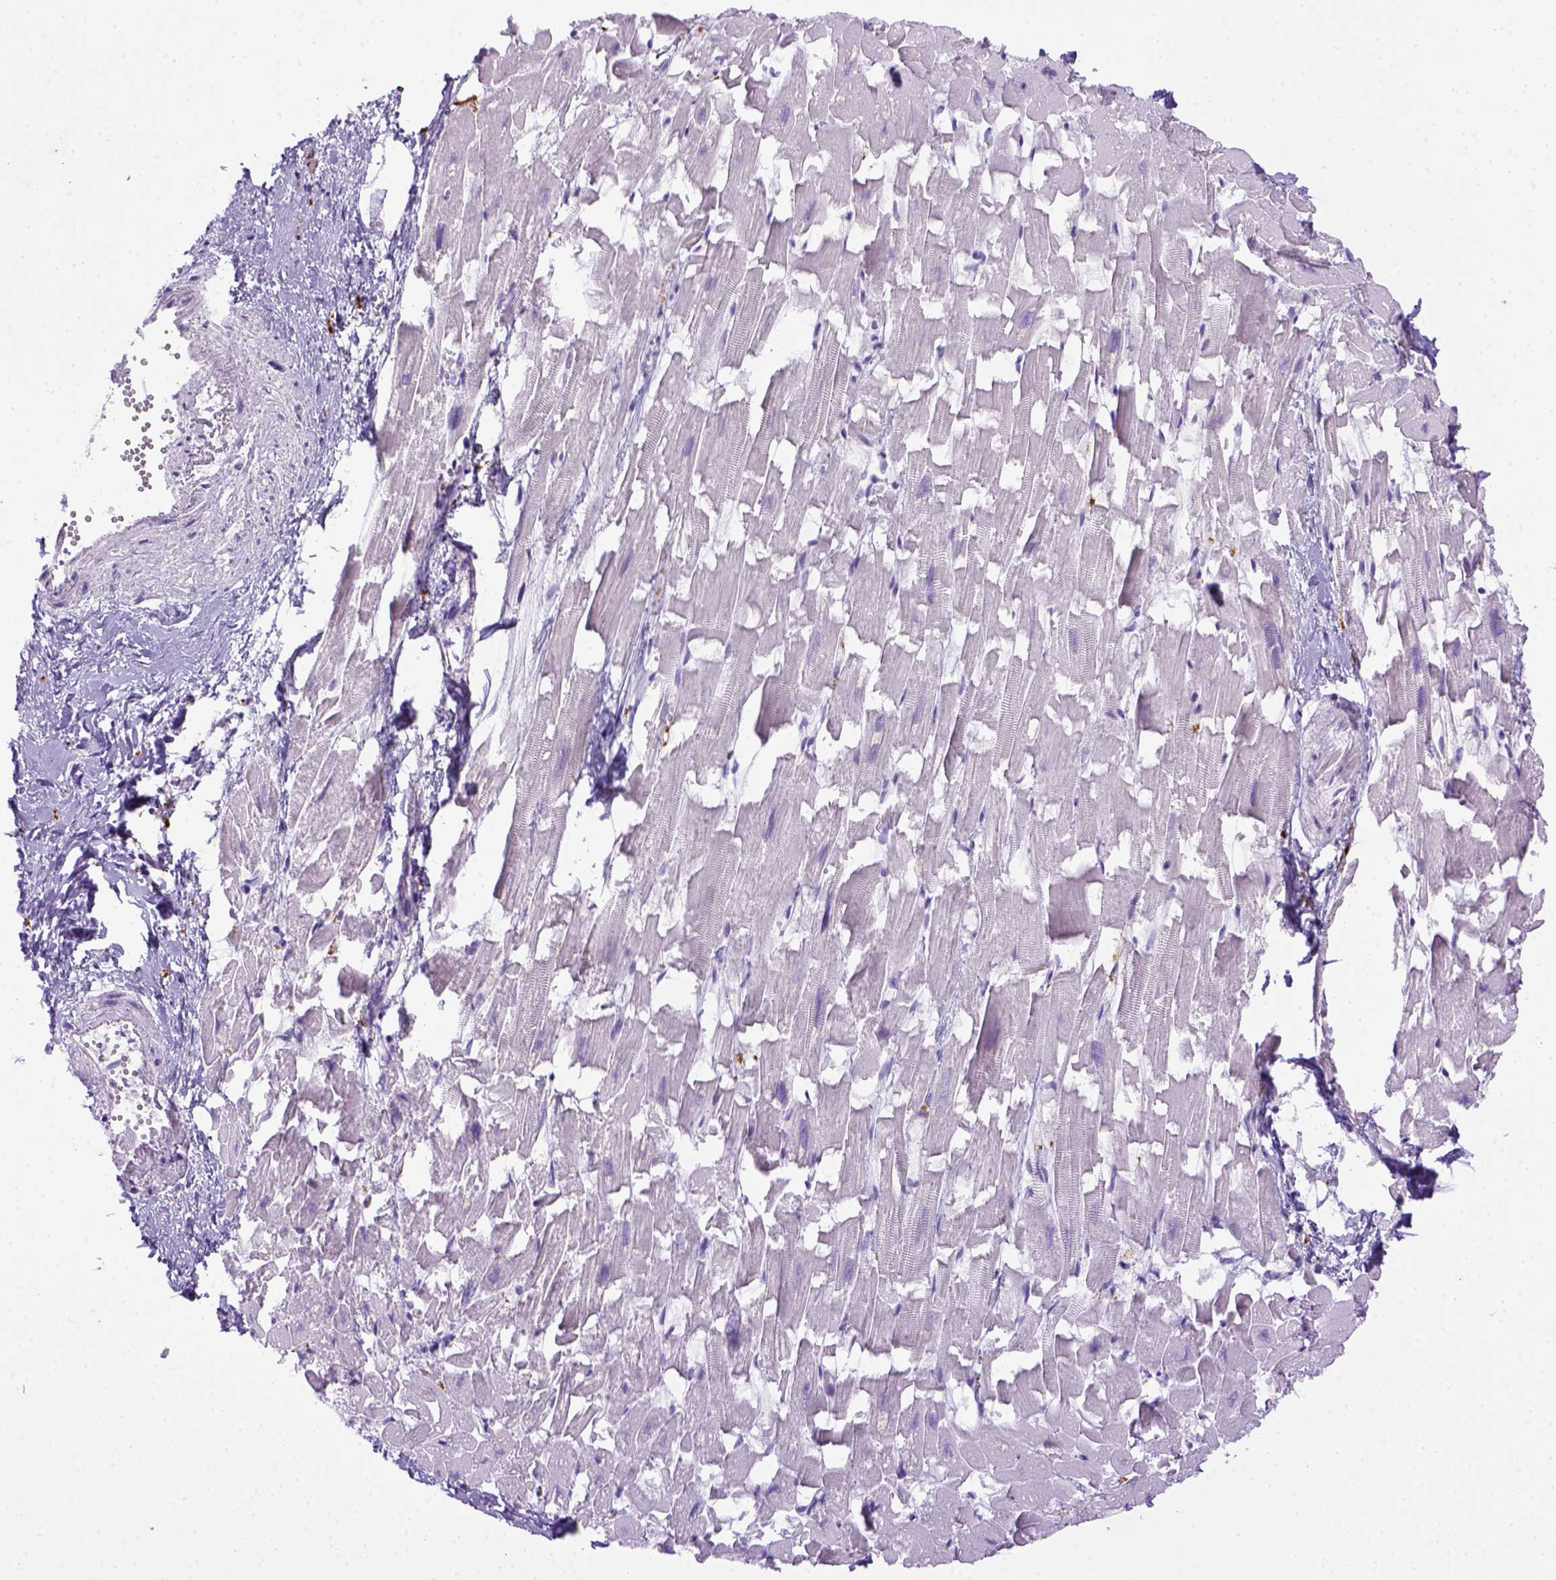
{"staining": {"intensity": "negative", "quantity": "none", "location": "none"}, "tissue": "heart muscle", "cell_type": "Cardiomyocytes", "image_type": "normal", "snomed": [{"axis": "morphology", "description": "Normal tissue, NOS"}, {"axis": "topography", "description": "Heart"}], "caption": "IHC photomicrograph of unremarkable heart muscle: human heart muscle stained with DAB (3,3'-diaminobenzidine) shows no significant protein staining in cardiomyocytes.", "gene": "CD68", "patient": {"sex": "female", "age": 64}}